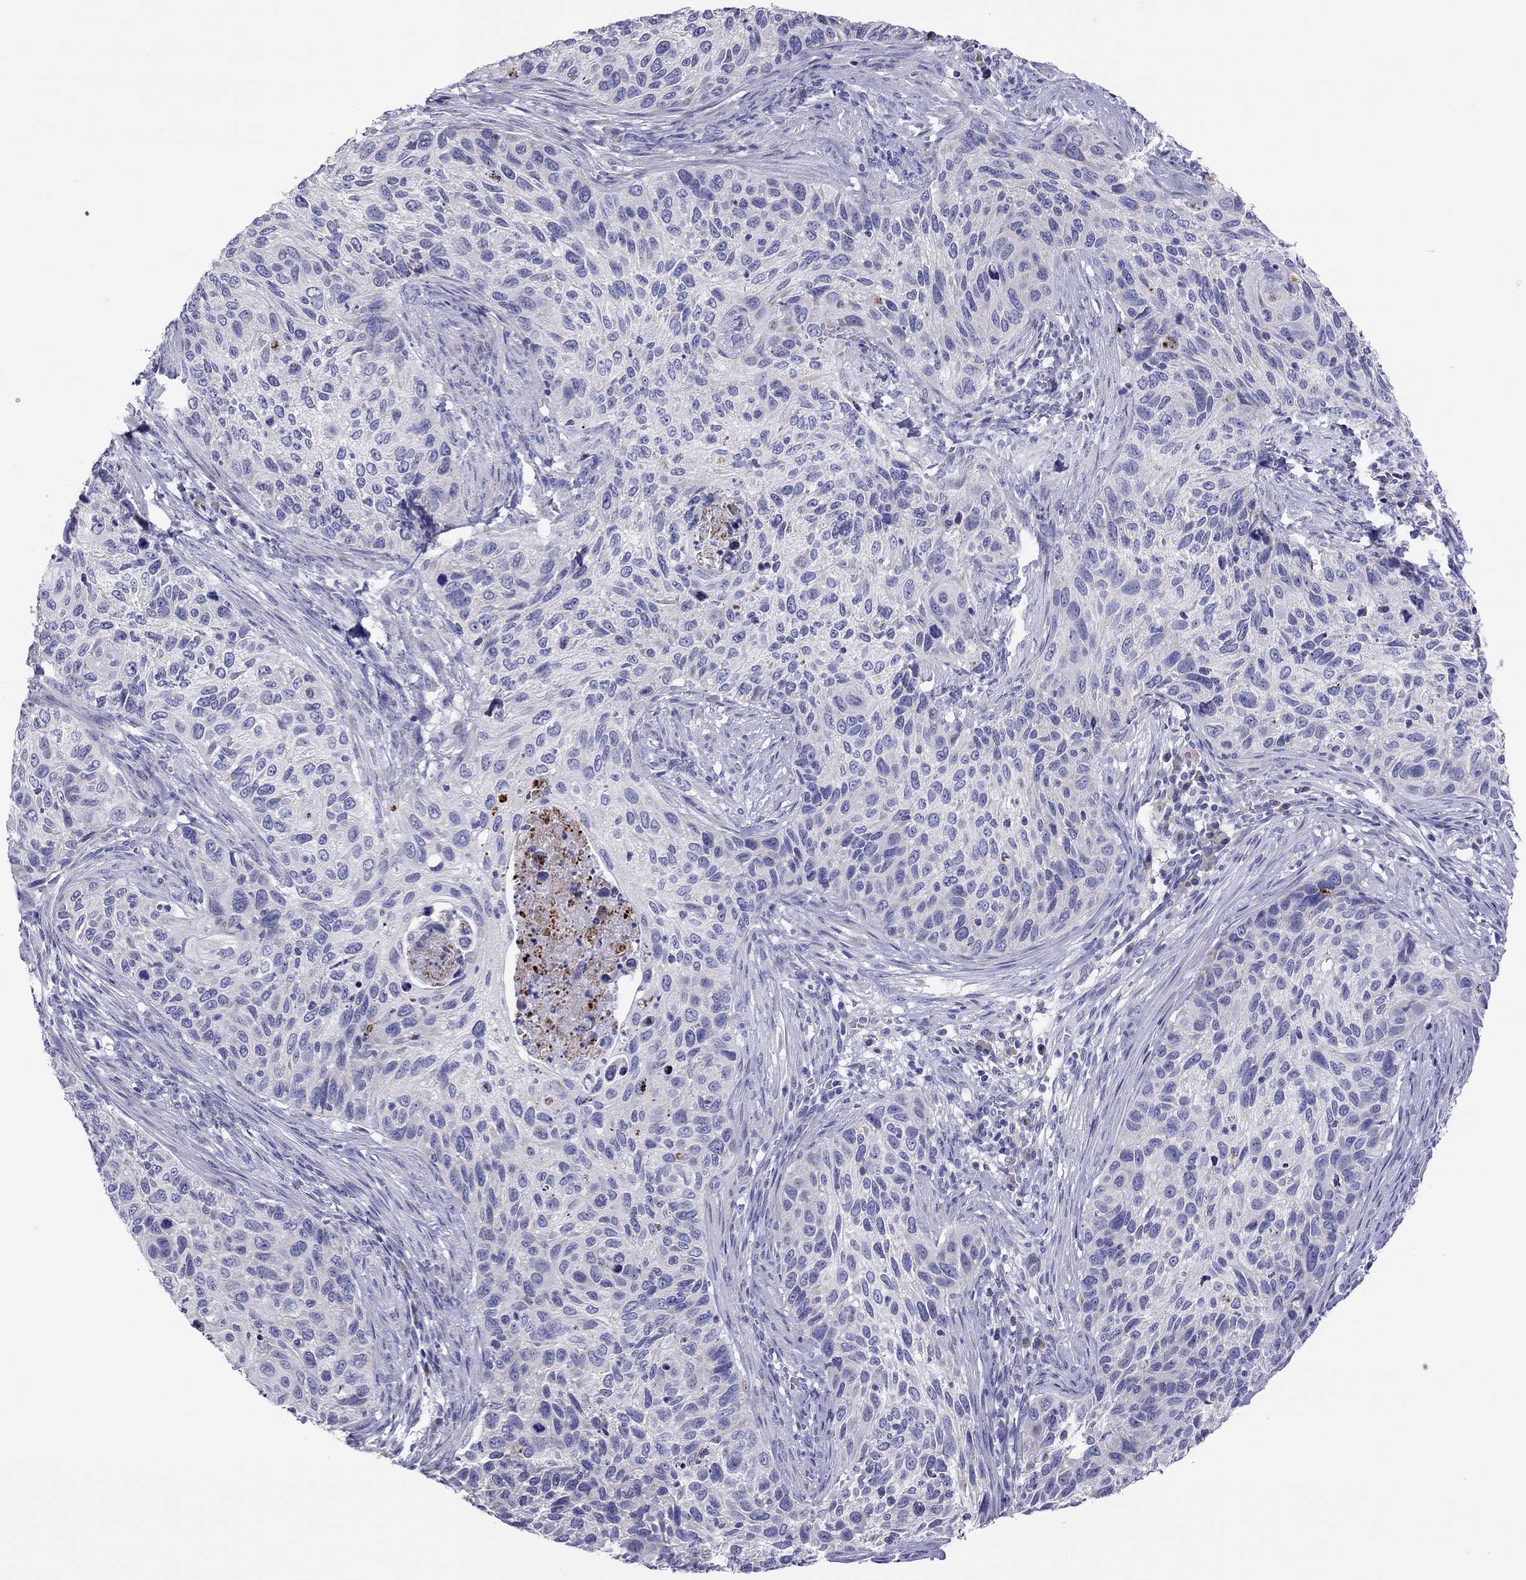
{"staining": {"intensity": "negative", "quantity": "none", "location": "none"}, "tissue": "cervical cancer", "cell_type": "Tumor cells", "image_type": "cancer", "snomed": [{"axis": "morphology", "description": "Squamous cell carcinoma, NOS"}, {"axis": "topography", "description": "Cervix"}], "caption": "This image is of cervical cancer stained with immunohistochemistry to label a protein in brown with the nuclei are counter-stained blue. There is no positivity in tumor cells.", "gene": "COL9A1", "patient": {"sex": "female", "age": 70}}